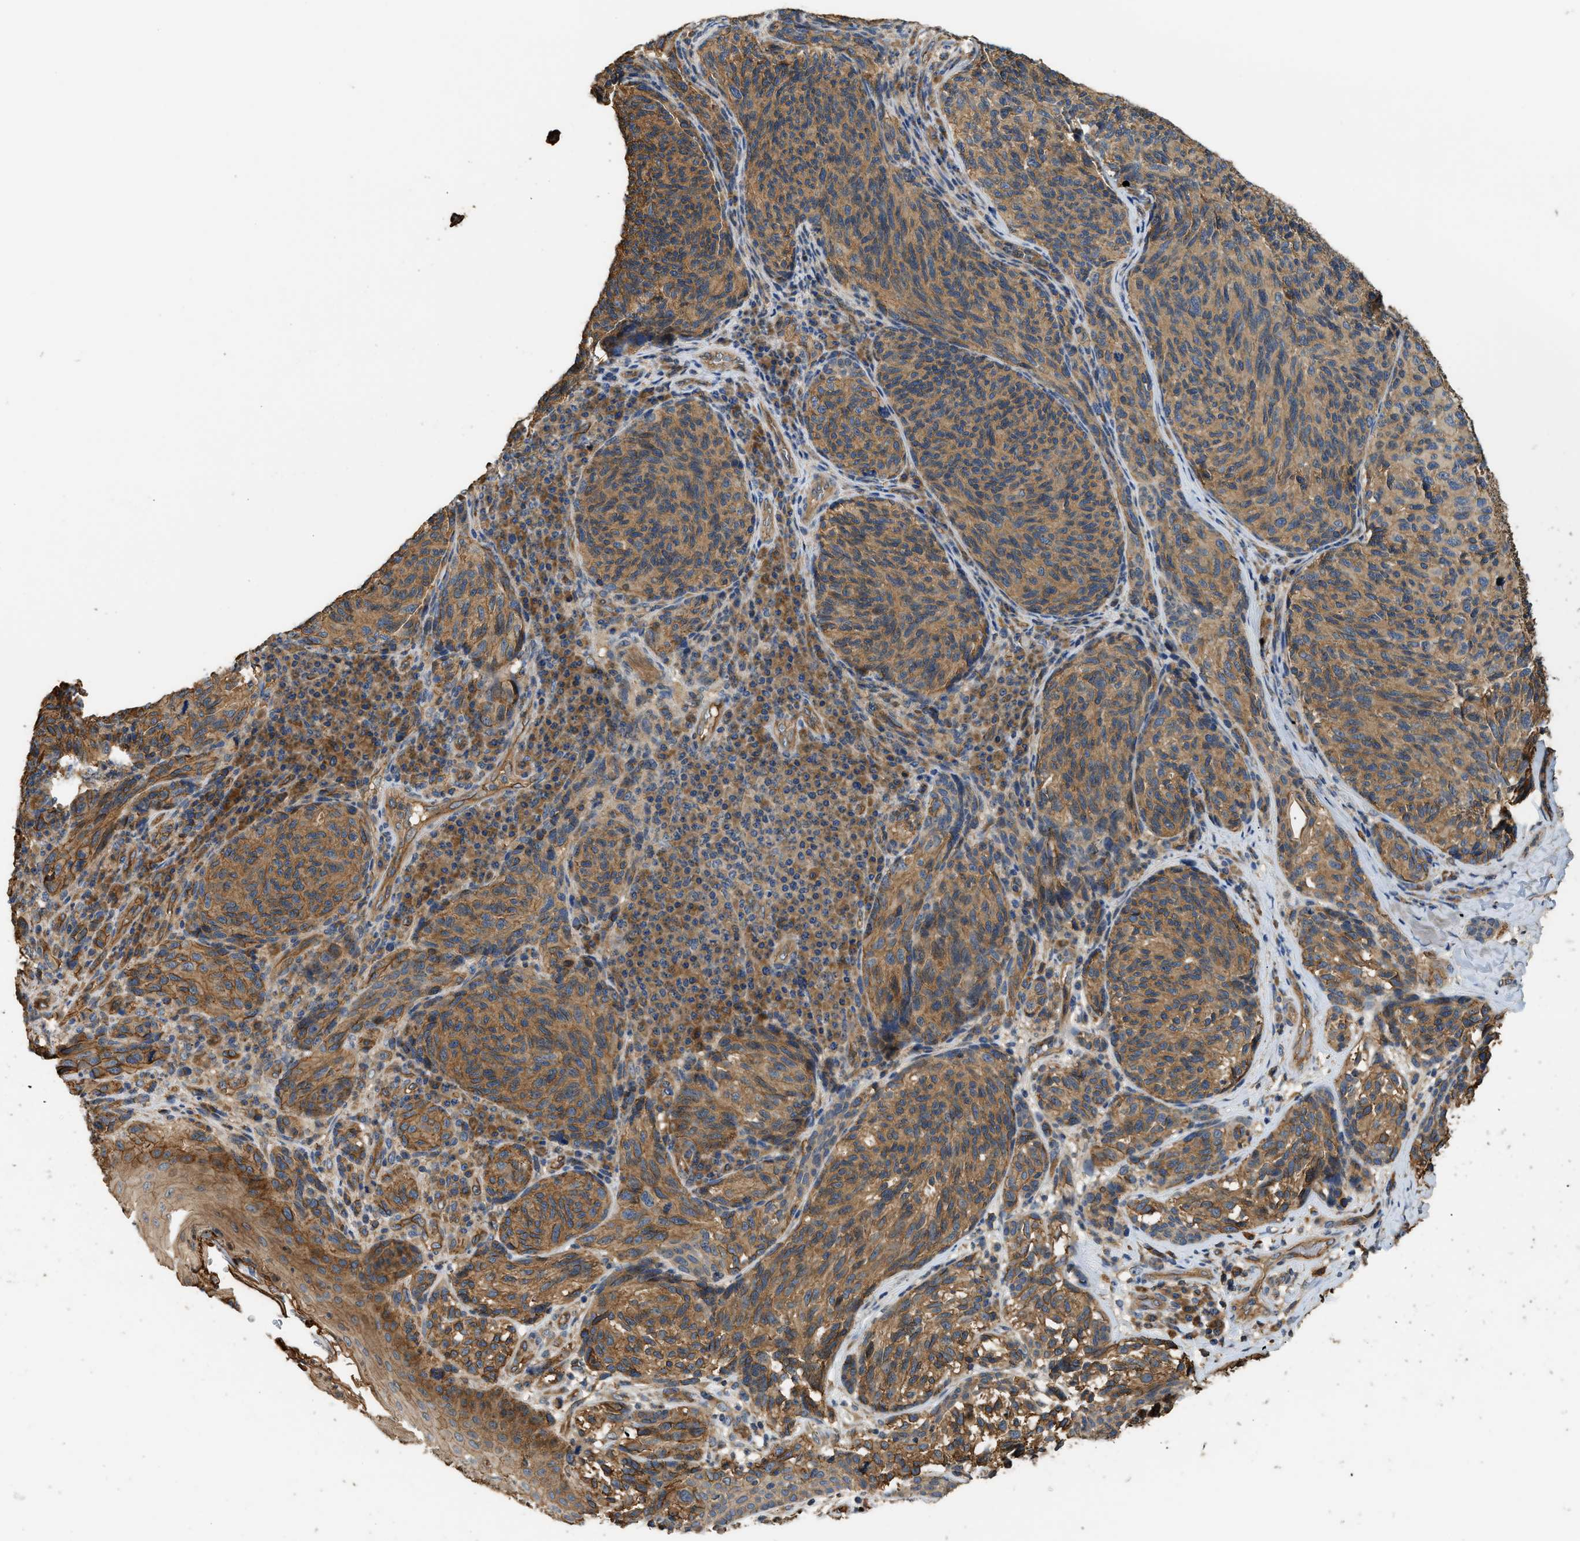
{"staining": {"intensity": "moderate", "quantity": ">75%", "location": "cytoplasmic/membranous"}, "tissue": "melanoma", "cell_type": "Tumor cells", "image_type": "cancer", "snomed": [{"axis": "morphology", "description": "Malignant melanoma, NOS"}, {"axis": "topography", "description": "Skin"}], "caption": "High-power microscopy captured an IHC image of malignant melanoma, revealing moderate cytoplasmic/membranous staining in approximately >75% of tumor cells.", "gene": "DDHD2", "patient": {"sex": "female", "age": 73}}